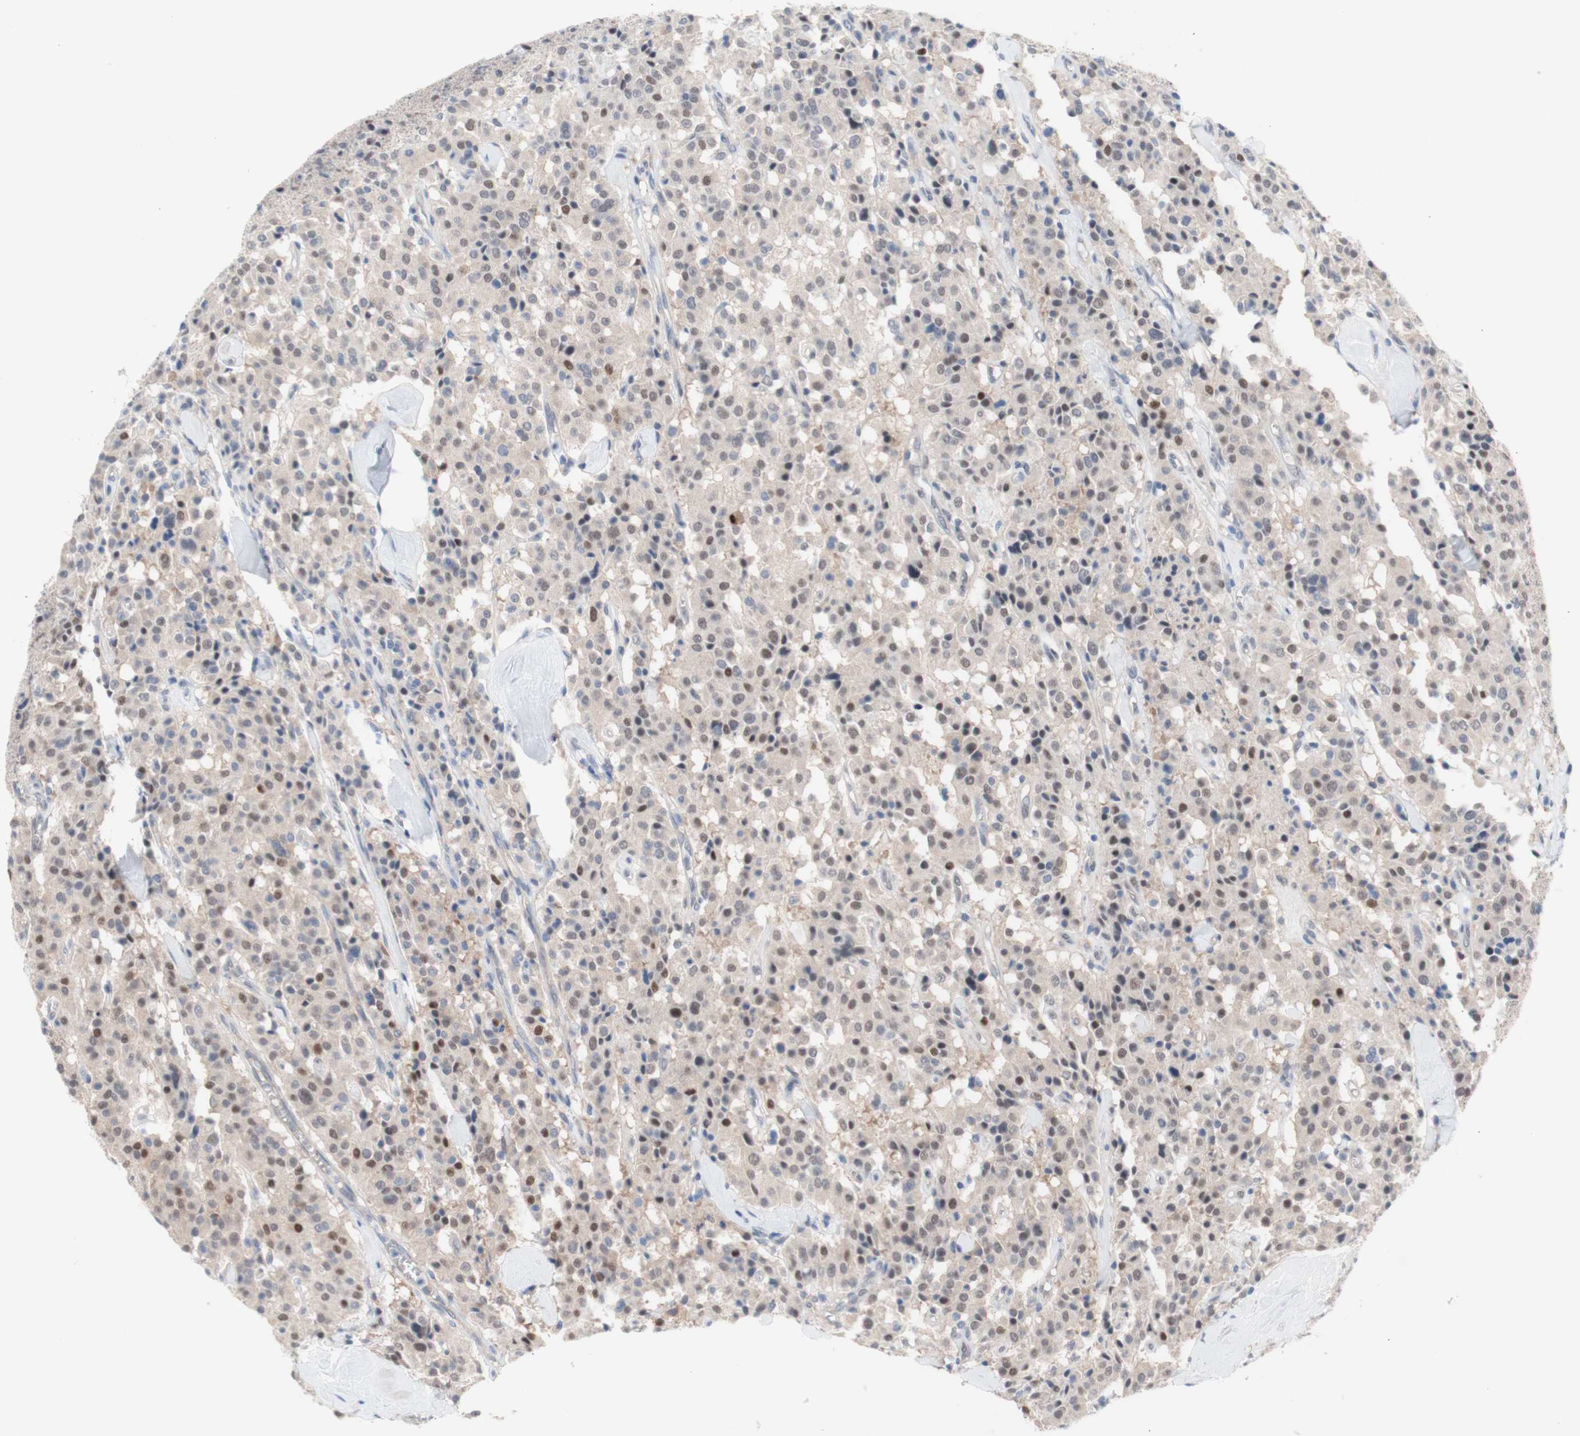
{"staining": {"intensity": "weak", "quantity": ">75%", "location": "cytoplasmic/membranous,nuclear"}, "tissue": "carcinoid", "cell_type": "Tumor cells", "image_type": "cancer", "snomed": [{"axis": "morphology", "description": "Carcinoid, malignant, NOS"}, {"axis": "topography", "description": "Lung"}], "caption": "This histopathology image displays carcinoid (malignant) stained with immunohistochemistry (IHC) to label a protein in brown. The cytoplasmic/membranous and nuclear of tumor cells show weak positivity for the protein. Nuclei are counter-stained blue.", "gene": "PRMT5", "patient": {"sex": "male", "age": 30}}